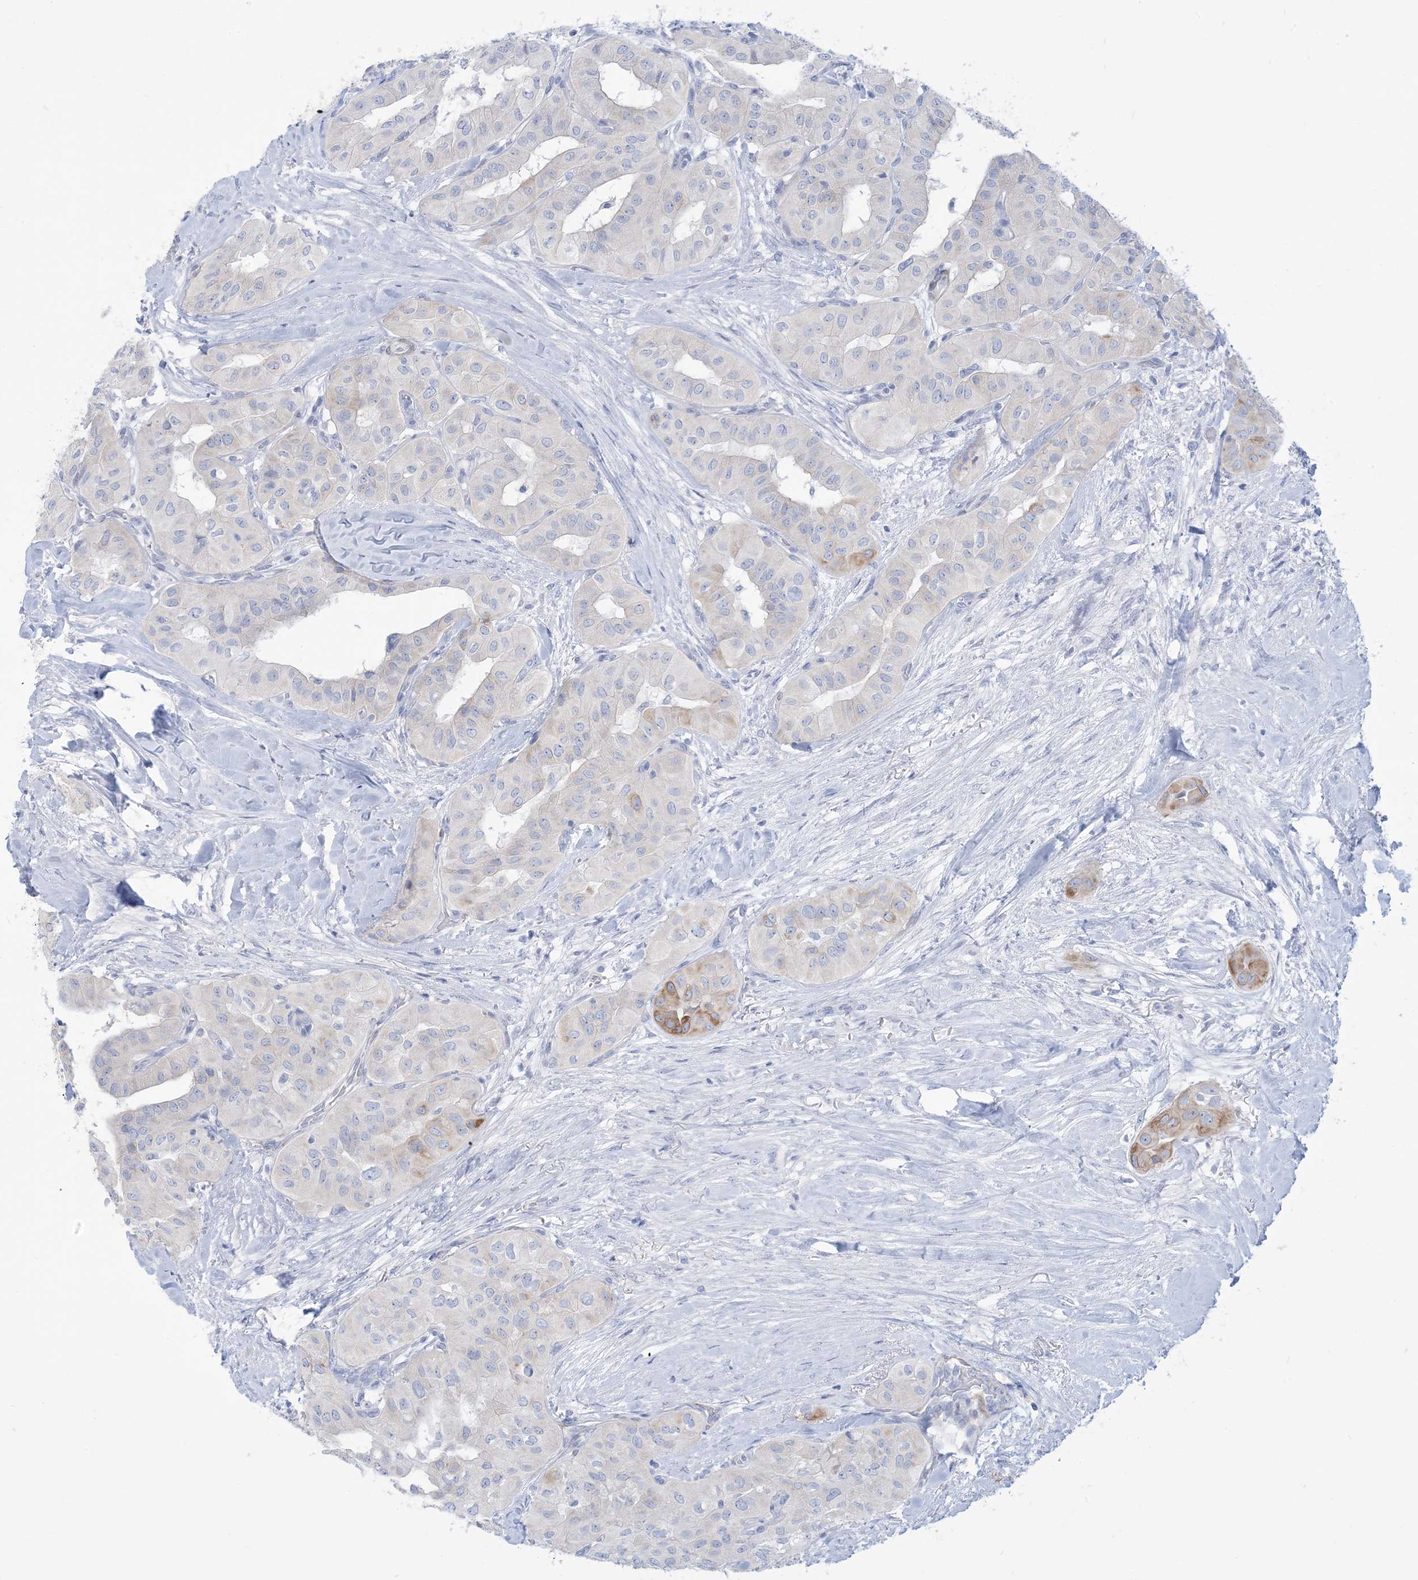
{"staining": {"intensity": "moderate", "quantity": "<25%", "location": "cytoplasmic/membranous"}, "tissue": "thyroid cancer", "cell_type": "Tumor cells", "image_type": "cancer", "snomed": [{"axis": "morphology", "description": "Papillary adenocarcinoma, NOS"}, {"axis": "topography", "description": "Thyroid gland"}], "caption": "A histopathology image showing moderate cytoplasmic/membranous positivity in about <25% of tumor cells in thyroid cancer (papillary adenocarcinoma), as visualized by brown immunohistochemical staining.", "gene": "MARS2", "patient": {"sex": "female", "age": 59}}